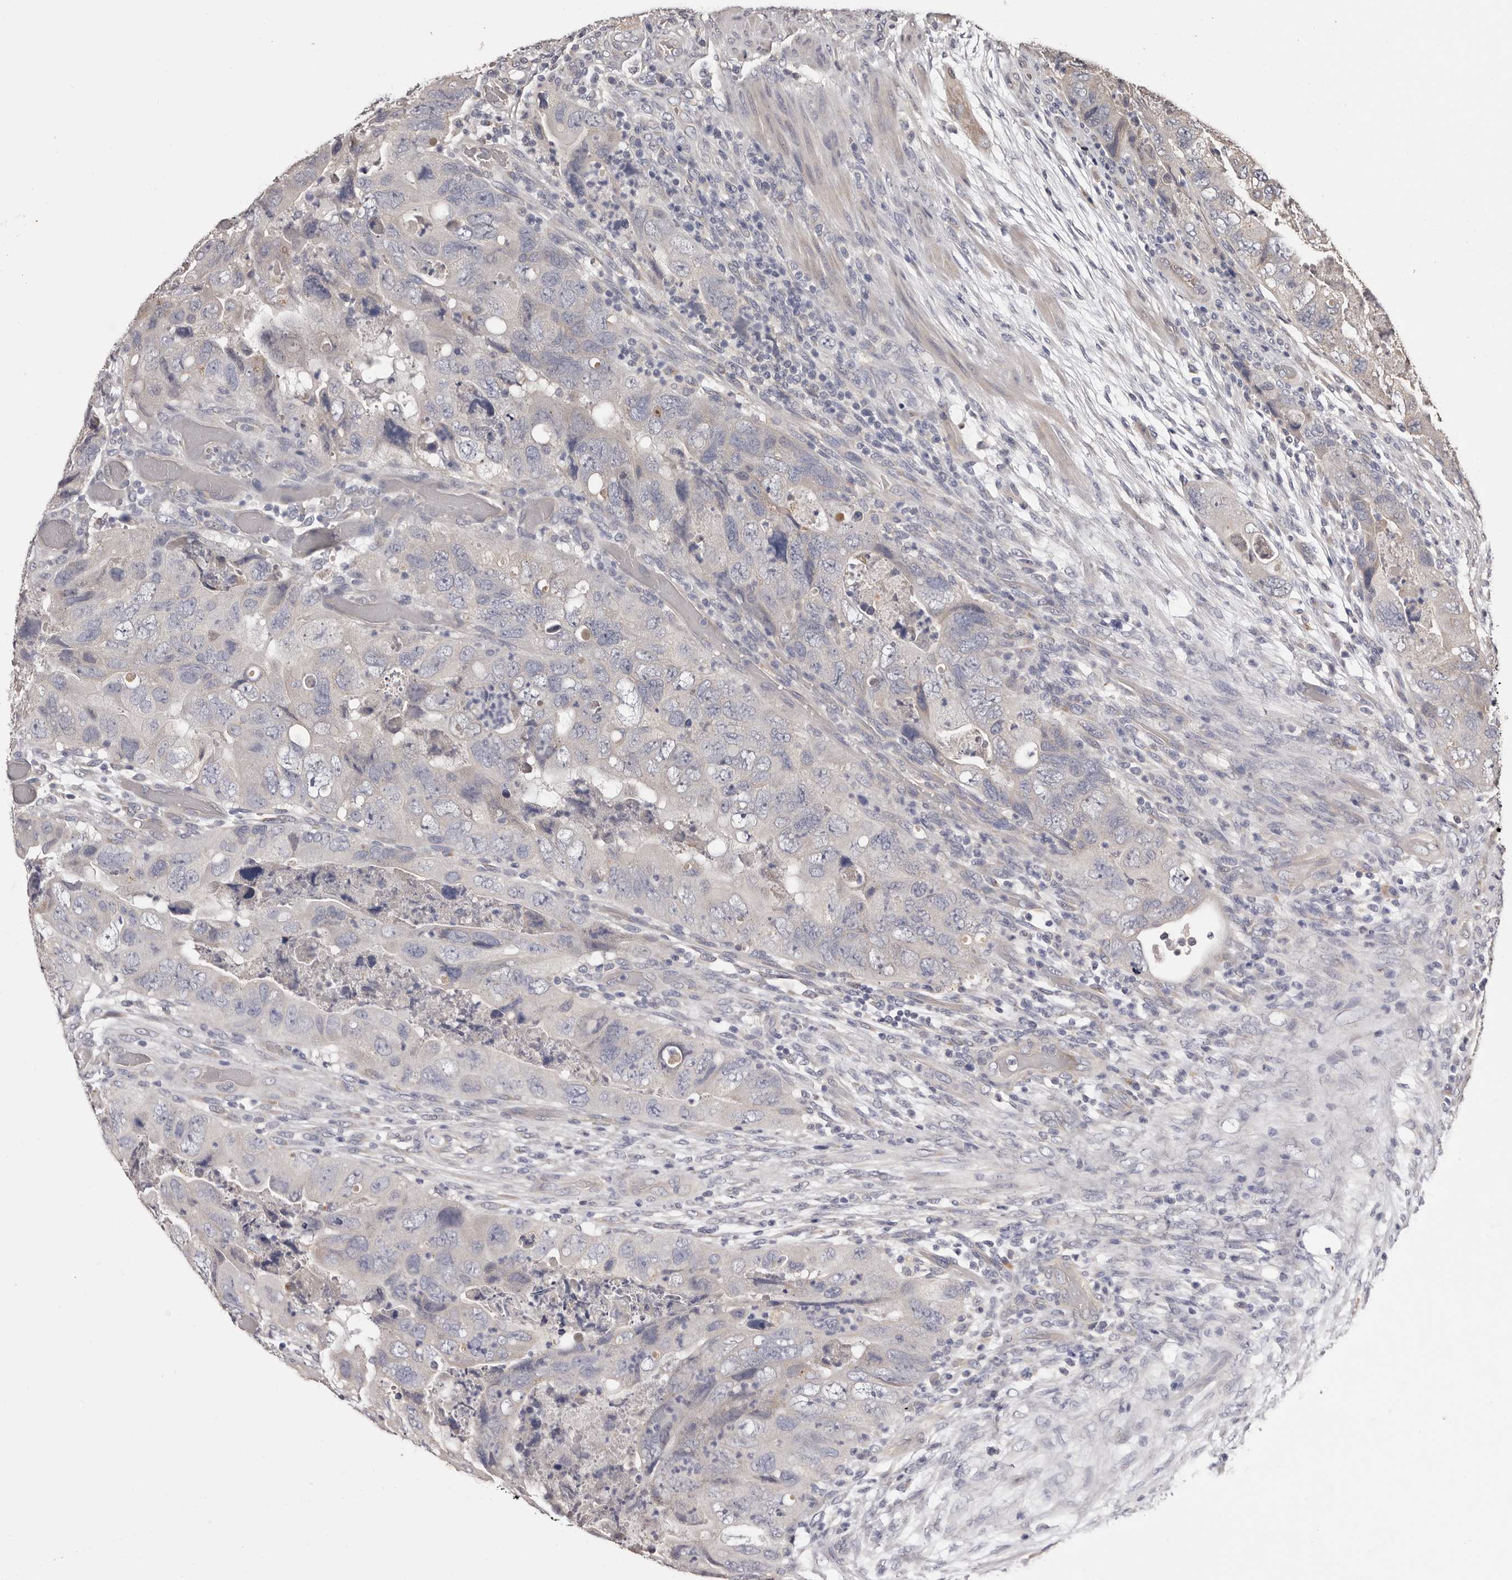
{"staining": {"intensity": "negative", "quantity": "none", "location": "none"}, "tissue": "colorectal cancer", "cell_type": "Tumor cells", "image_type": "cancer", "snomed": [{"axis": "morphology", "description": "Adenocarcinoma, NOS"}, {"axis": "topography", "description": "Rectum"}], "caption": "The IHC micrograph has no significant expression in tumor cells of colorectal adenocarcinoma tissue.", "gene": "ETNK1", "patient": {"sex": "male", "age": 63}}